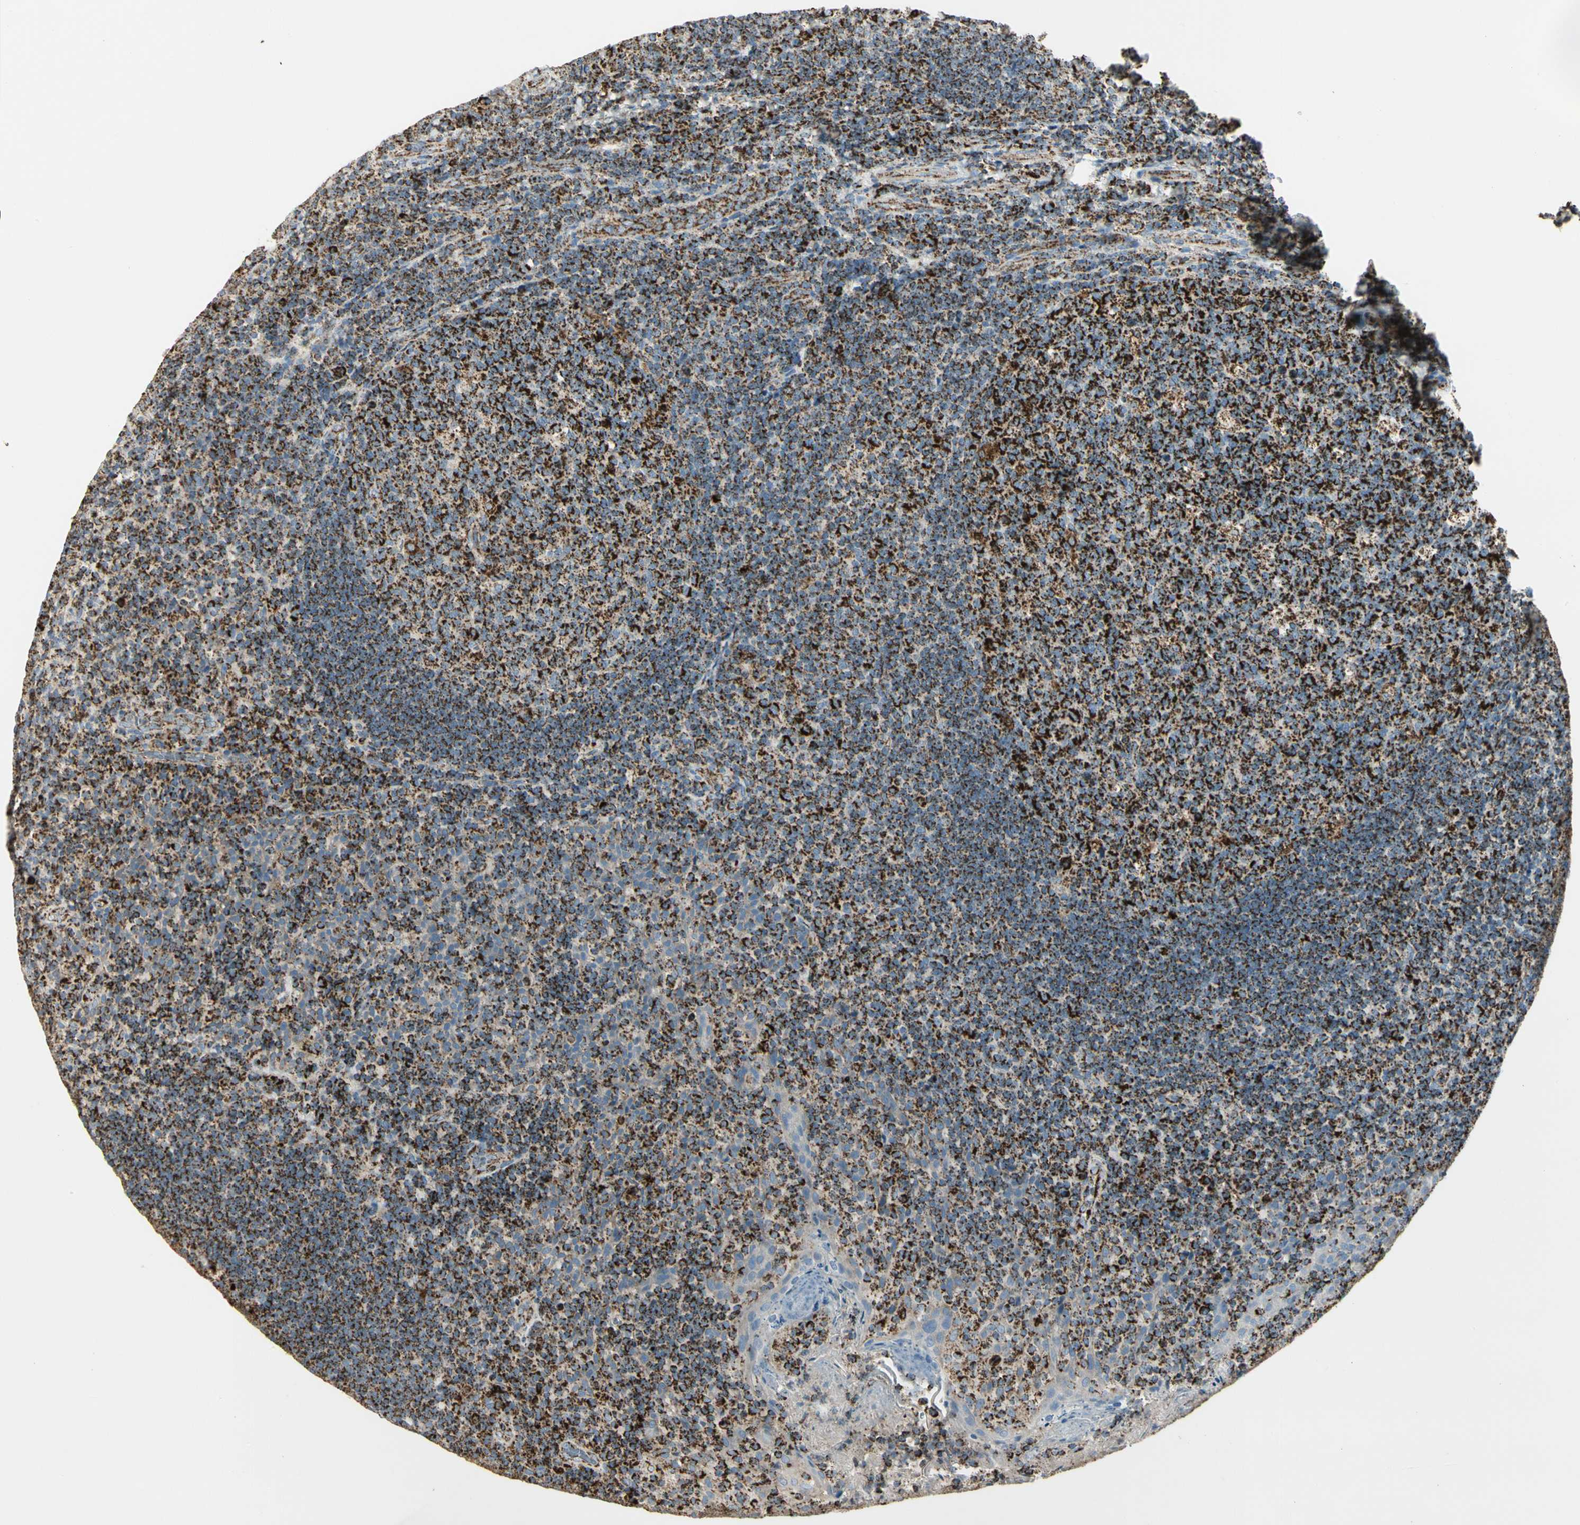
{"staining": {"intensity": "strong", "quantity": ">75%", "location": "cytoplasmic/membranous"}, "tissue": "tonsil", "cell_type": "Germinal center cells", "image_type": "normal", "snomed": [{"axis": "morphology", "description": "Normal tissue, NOS"}, {"axis": "topography", "description": "Tonsil"}], "caption": "This image reveals immunohistochemistry staining of normal tonsil, with high strong cytoplasmic/membranous positivity in about >75% of germinal center cells.", "gene": "ME2", "patient": {"sex": "male", "age": 17}}